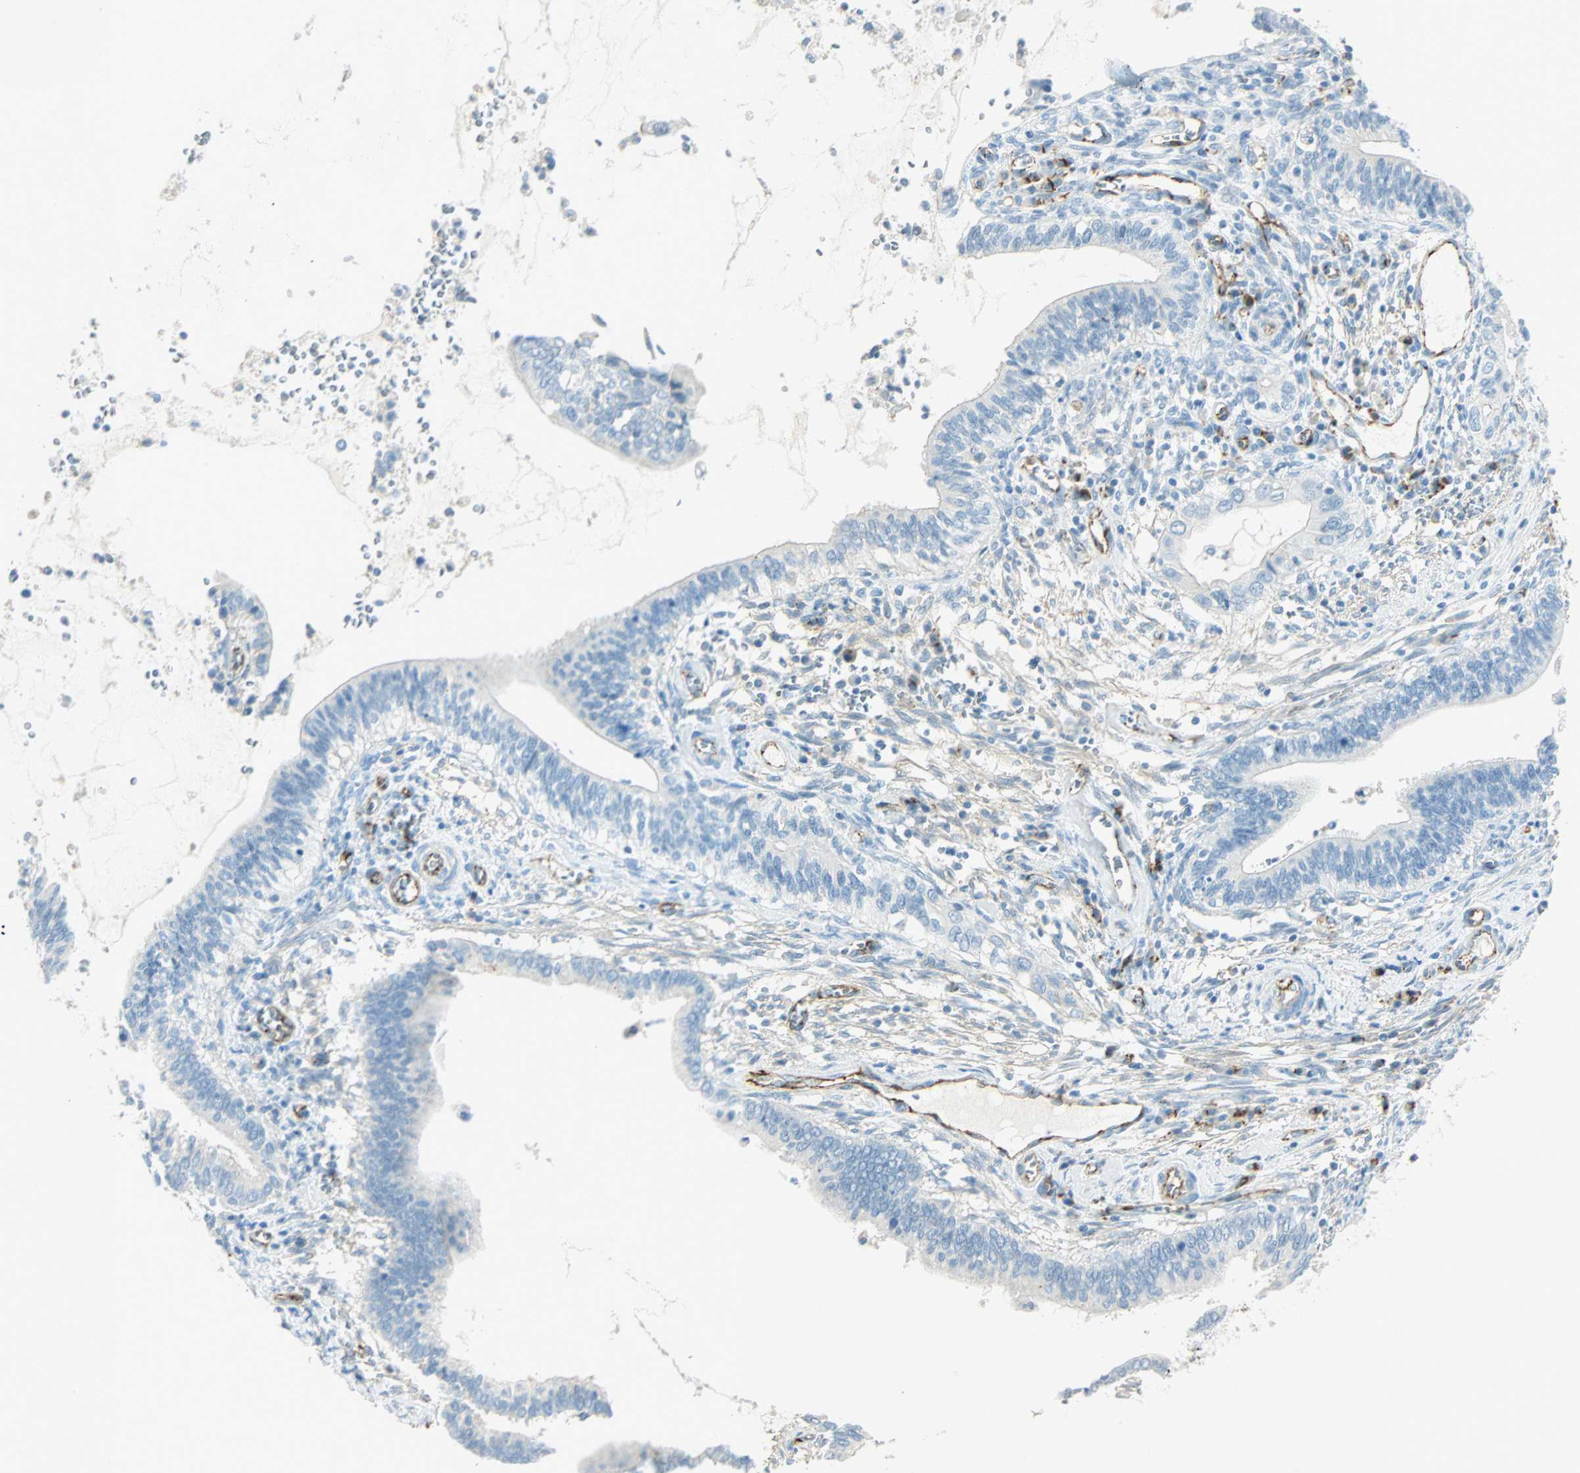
{"staining": {"intensity": "negative", "quantity": "none", "location": "none"}, "tissue": "cervical cancer", "cell_type": "Tumor cells", "image_type": "cancer", "snomed": [{"axis": "morphology", "description": "Adenocarcinoma, NOS"}, {"axis": "topography", "description": "Cervix"}], "caption": "Cervical adenocarcinoma was stained to show a protein in brown. There is no significant expression in tumor cells.", "gene": "VPS9D1", "patient": {"sex": "female", "age": 44}}